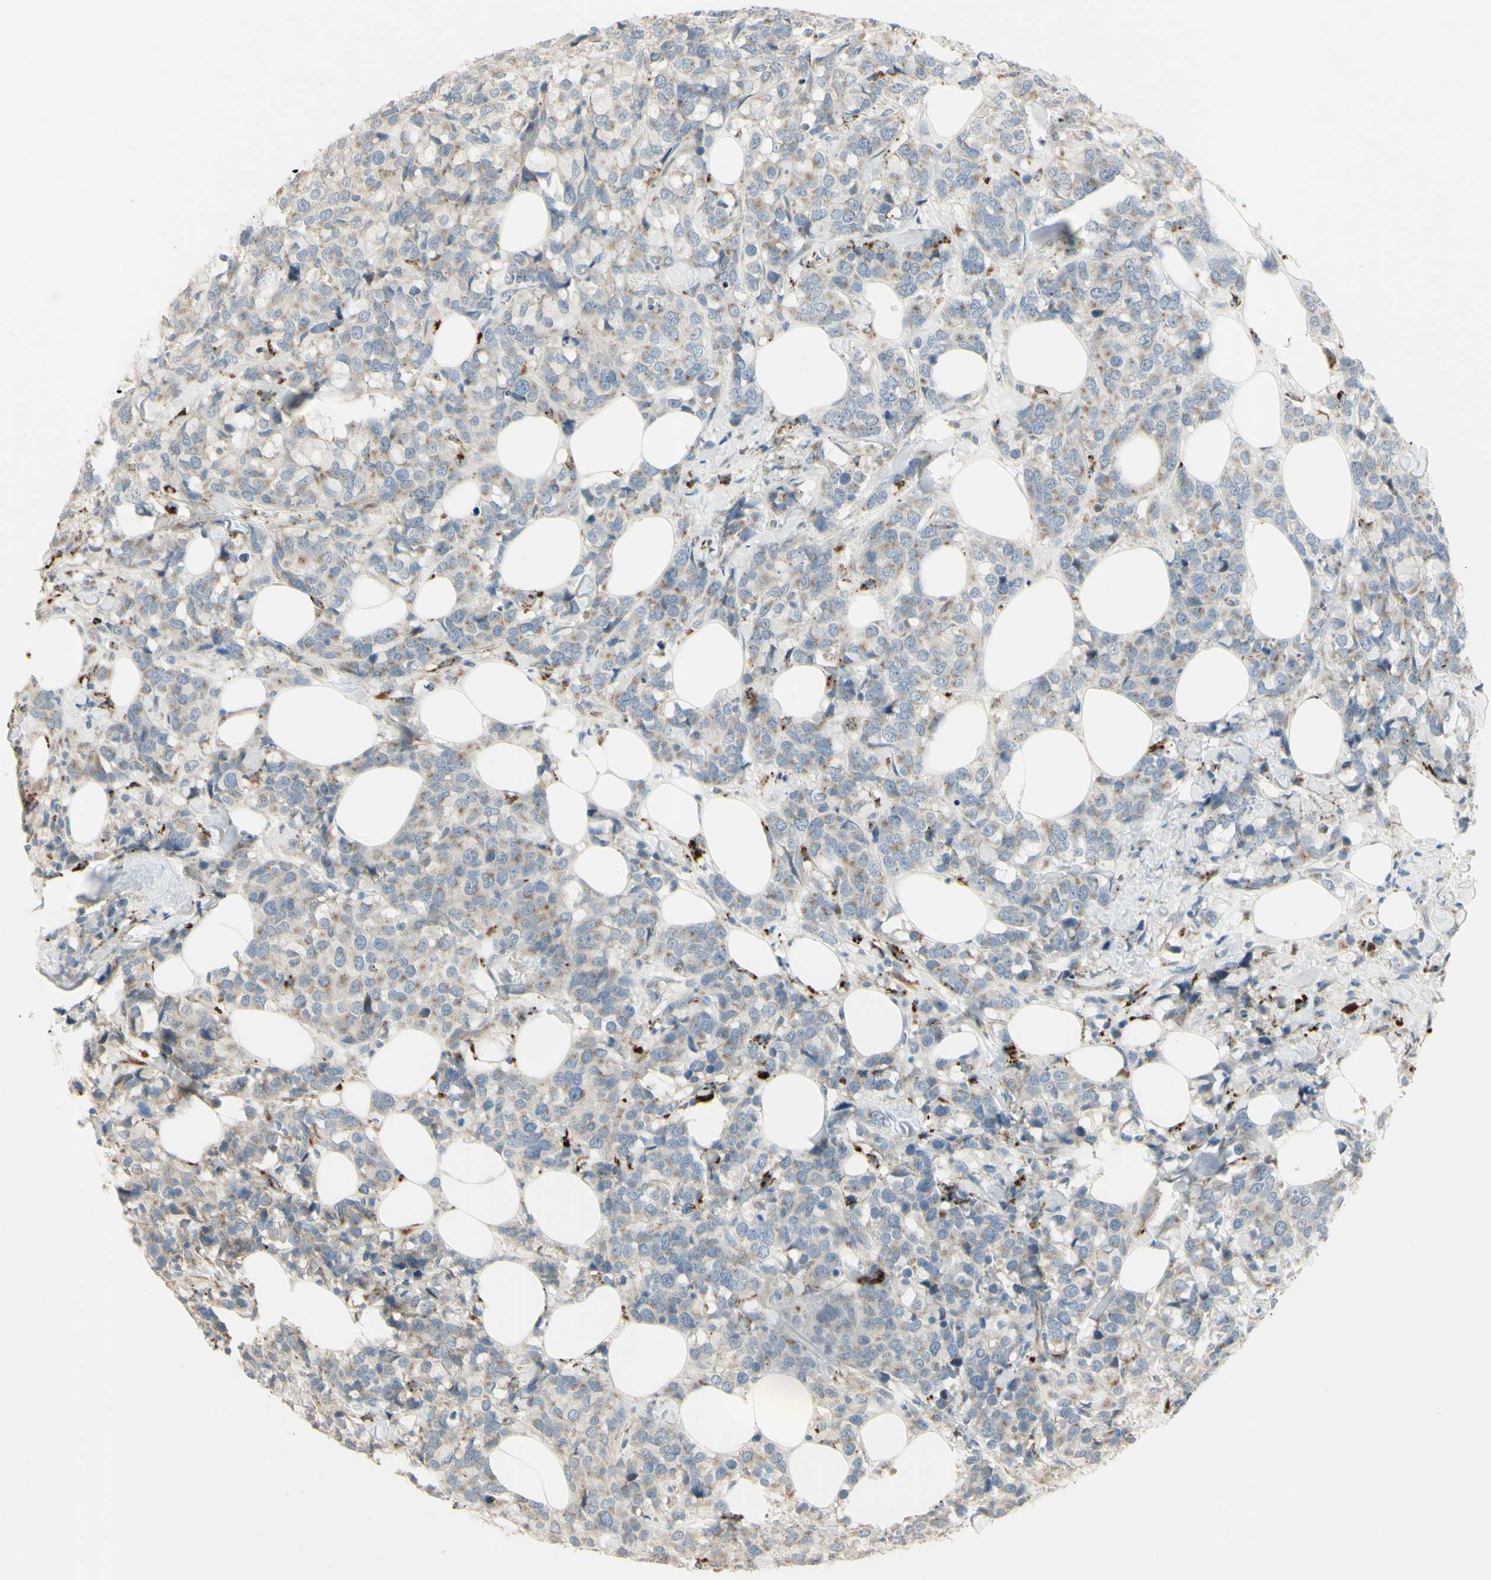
{"staining": {"intensity": "weak", "quantity": "<25%", "location": "cytoplasmic/membranous"}, "tissue": "breast cancer", "cell_type": "Tumor cells", "image_type": "cancer", "snomed": [{"axis": "morphology", "description": "Lobular carcinoma"}, {"axis": "topography", "description": "Breast"}], "caption": "IHC histopathology image of neoplastic tissue: human lobular carcinoma (breast) stained with DAB exhibits no significant protein expression in tumor cells.", "gene": "NDFIP1", "patient": {"sex": "female", "age": 59}}